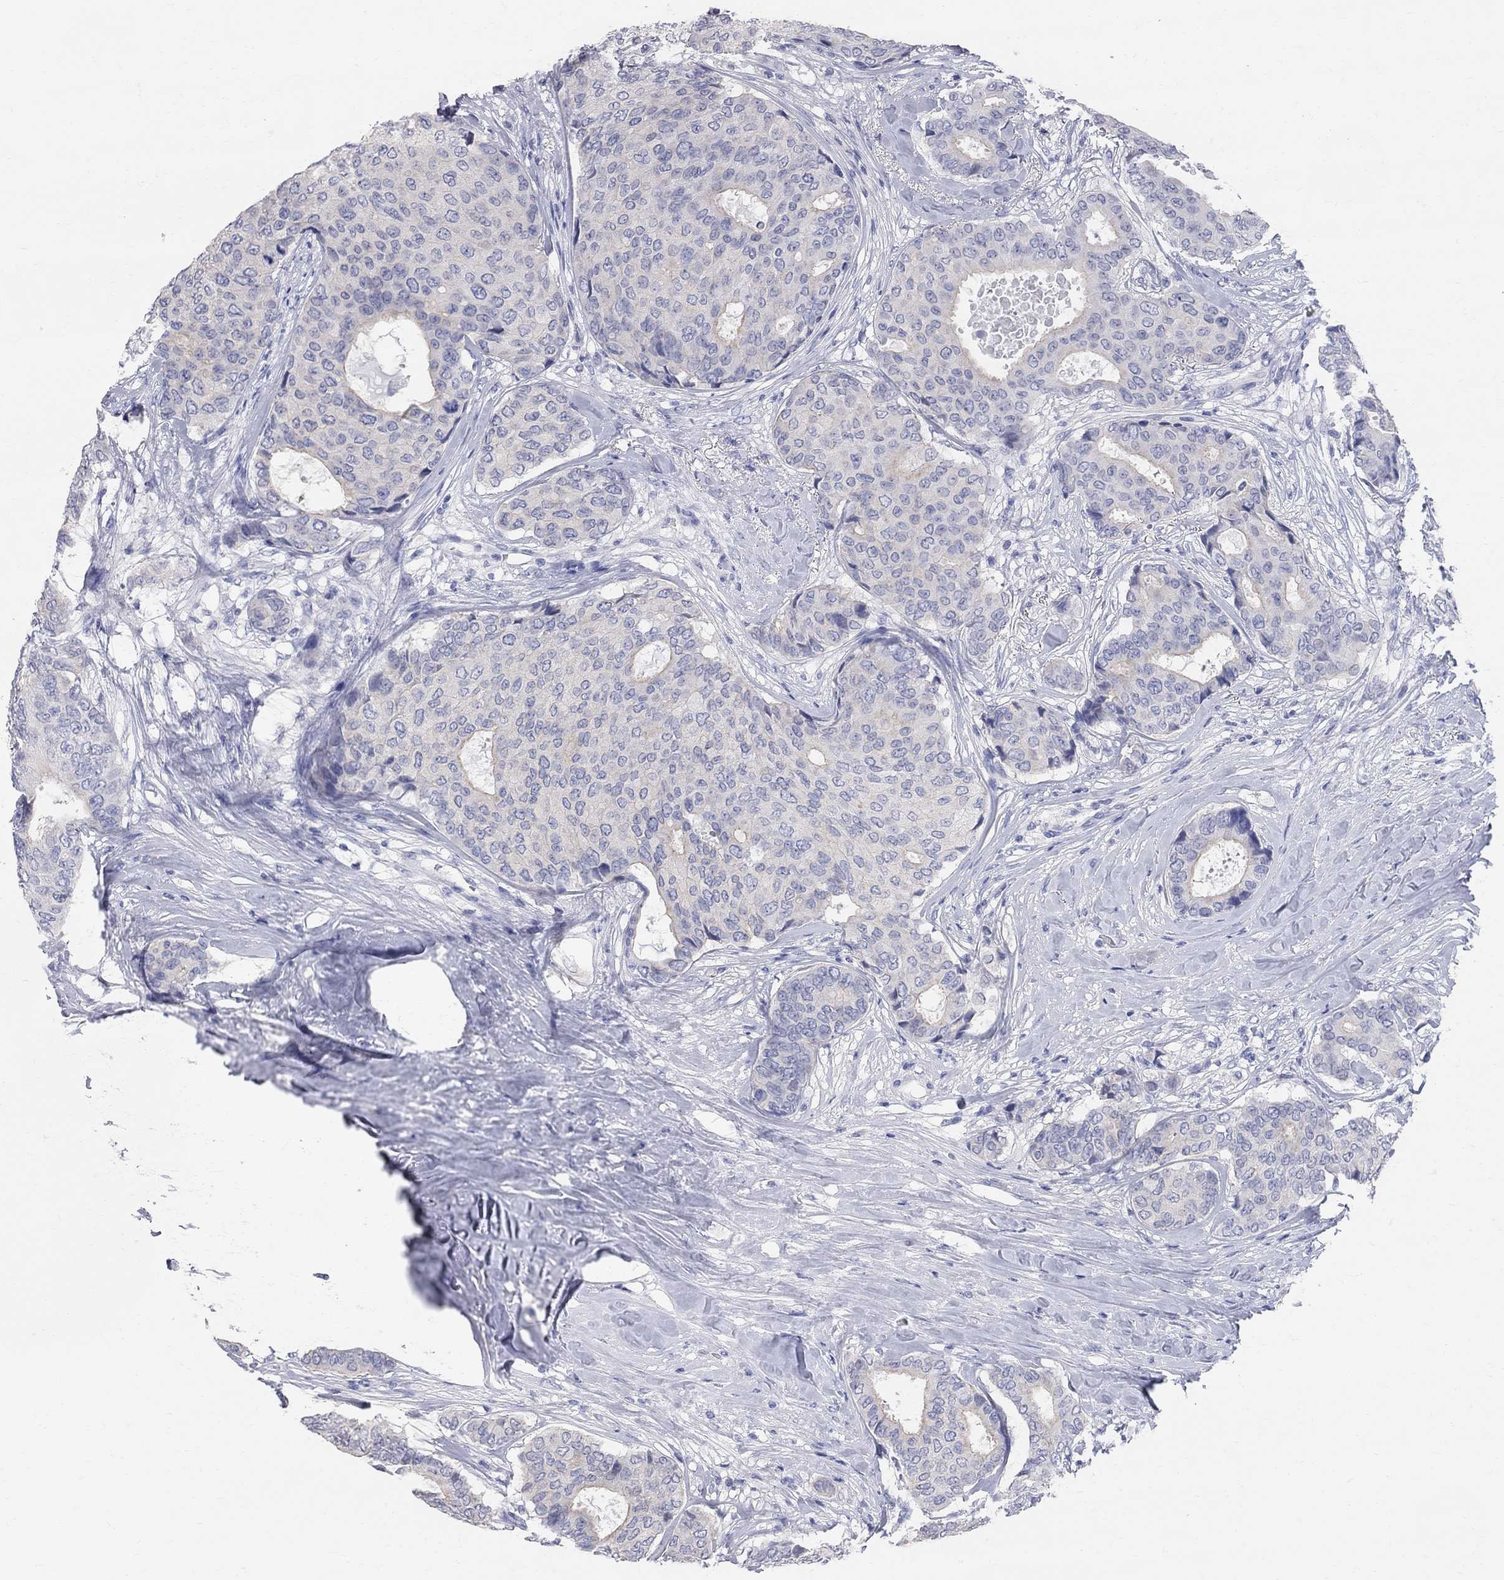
{"staining": {"intensity": "negative", "quantity": "none", "location": "none"}, "tissue": "breast cancer", "cell_type": "Tumor cells", "image_type": "cancer", "snomed": [{"axis": "morphology", "description": "Duct carcinoma"}, {"axis": "topography", "description": "Breast"}], "caption": "Immunohistochemical staining of breast cancer displays no significant staining in tumor cells. The staining is performed using DAB brown chromogen with nuclei counter-stained in using hematoxylin.", "gene": "AOX1", "patient": {"sex": "female", "age": 75}}